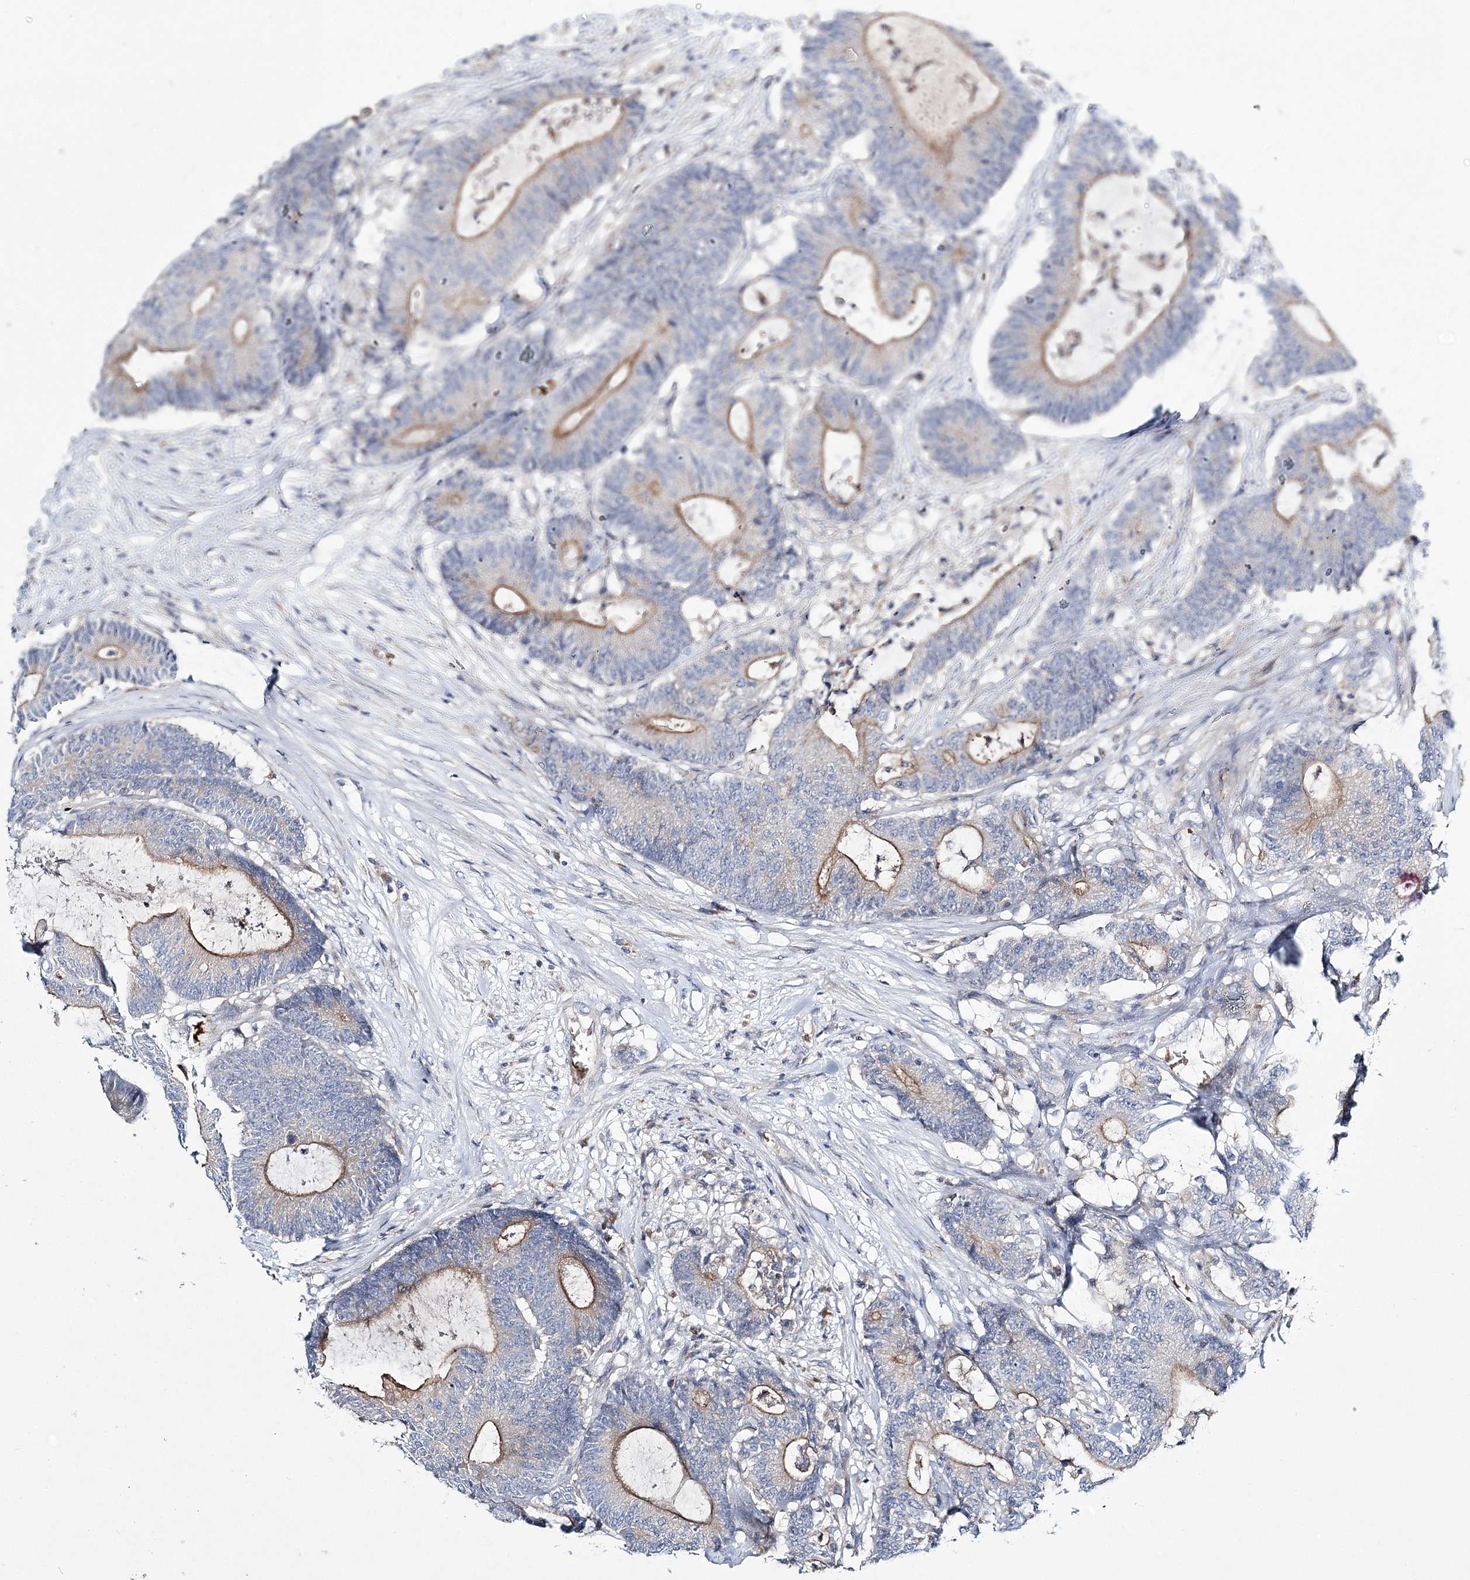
{"staining": {"intensity": "moderate", "quantity": "25%-75%", "location": "cytoplasmic/membranous"}, "tissue": "colorectal cancer", "cell_type": "Tumor cells", "image_type": "cancer", "snomed": [{"axis": "morphology", "description": "Adenocarcinoma, NOS"}, {"axis": "topography", "description": "Colon"}], "caption": "Moderate cytoplasmic/membranous expression for a protein is appreciated in approximately 25%-75% of tumor cells of colorectal cancer (adenocarcinoma) using IHC.", "gene": "ATP11B", "patient": {"sex": "female", "age": 84}}